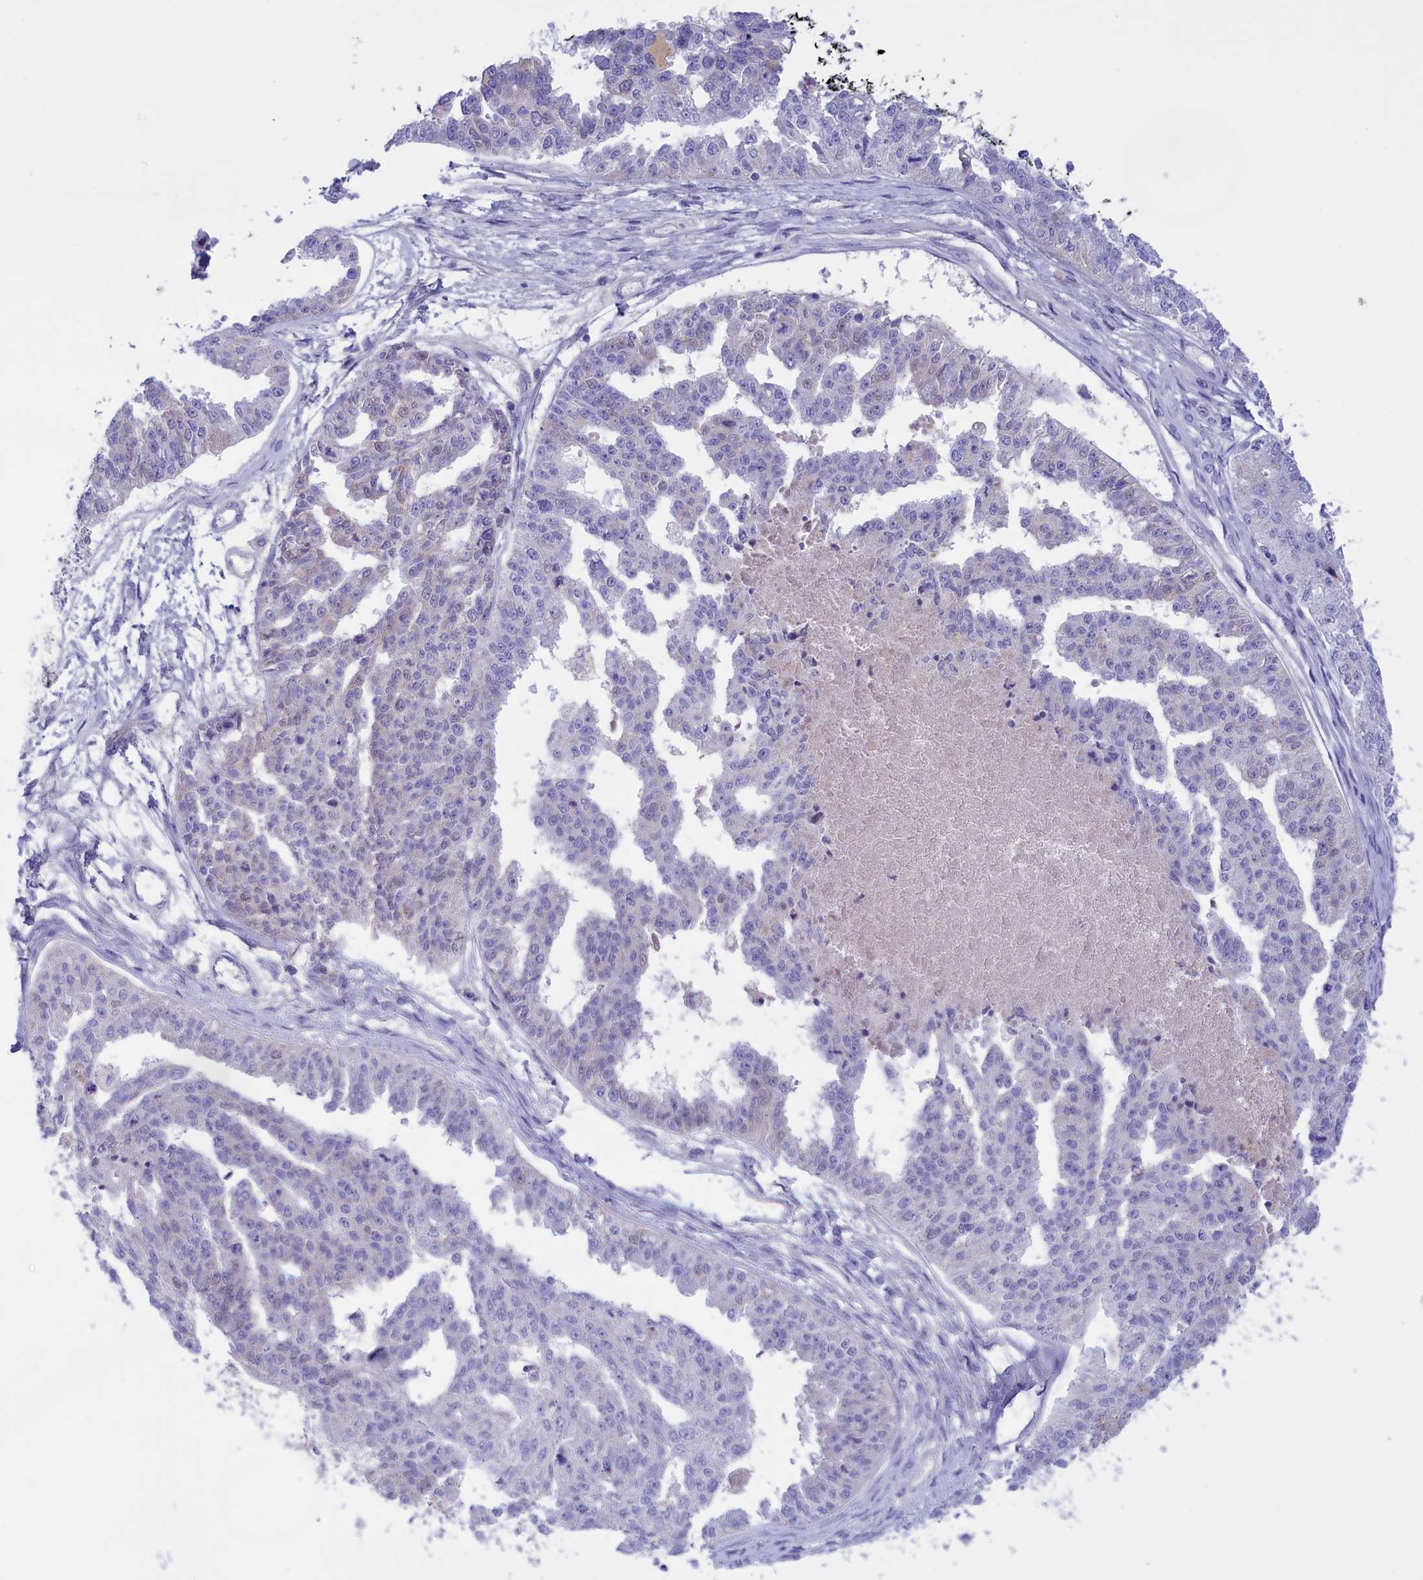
{"staining": {"intensity": "negative", "quantity": "none", "location": "none"}, "tissue": "ovarian cancer", "cell_type": "Tumor cells", "image_type": "cancer", "snomed": [{"axis": "morphology", "description": "Cystadenocarcinoma, serous, NOS"}, {"axis": "topography", "description": "Ovary"}], "caption": "Ovarian serous cystadenocarcinoma stained for a protein using immunohistochemistry (IHC) displays no staining tumor cells.", "gene": "PROK2", "patient": {"sex": "female", "age": 58}}